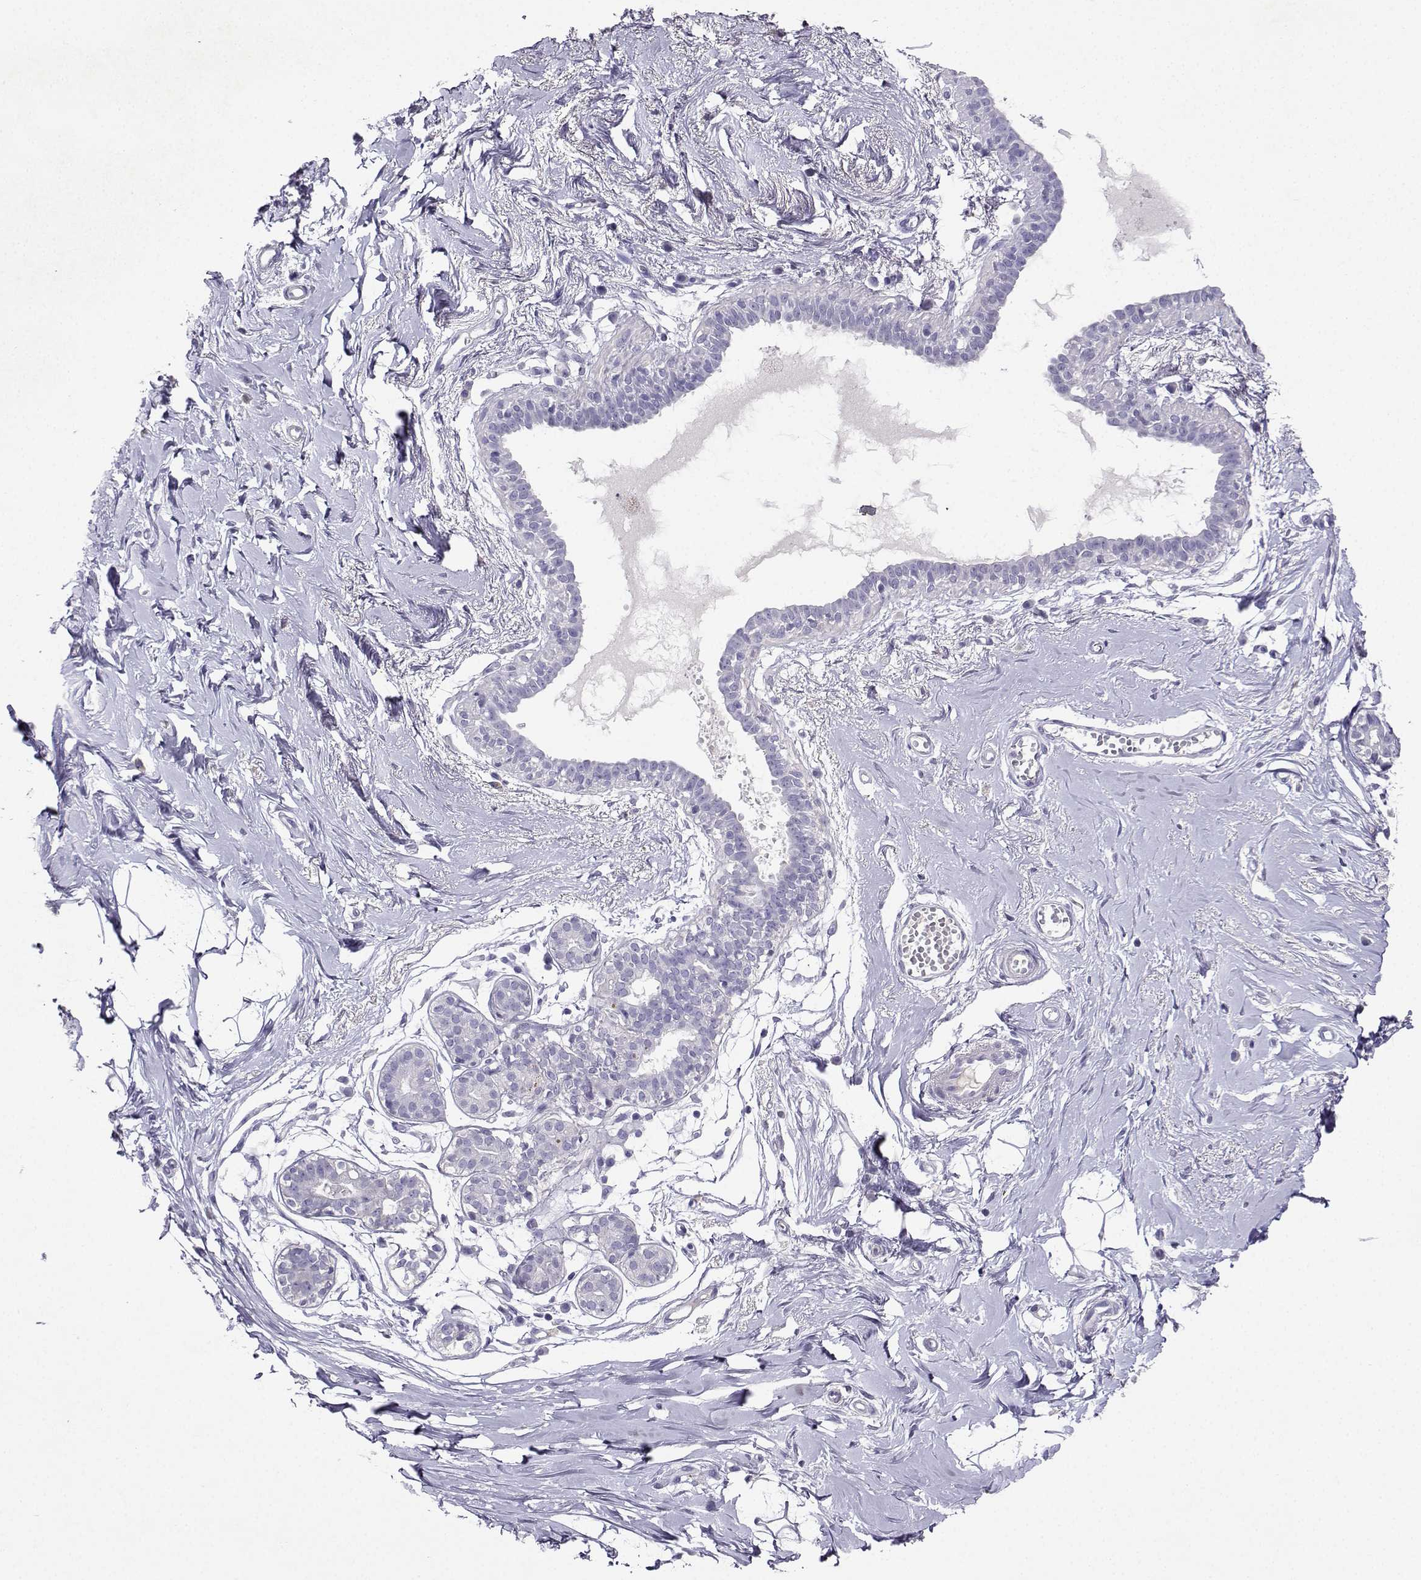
{"staining": {"intensity": "negative", "quantity": "none", "location": "none"}, "tissue": "breast", "cell_type": "Adipocytes", "image_type": "normal", "snomed": [{"axis": "morphology", "description": "Normal tissue, NOS"}, {"axis": "topography", "description": "Breast"}], "caption": "High magnification brightfield microscopy of normal breast stained with DAB (brown) and counterstained with hematoxylin (blue): adipocytes show no significant staining. The staining is performed using DAB (3,3'-diaminobenzidine) brown chromogen with nuclei counter-stained in using hematoxylin.", "gene": "GRIK4", "patient": {"sex": "female", "age": 49}}